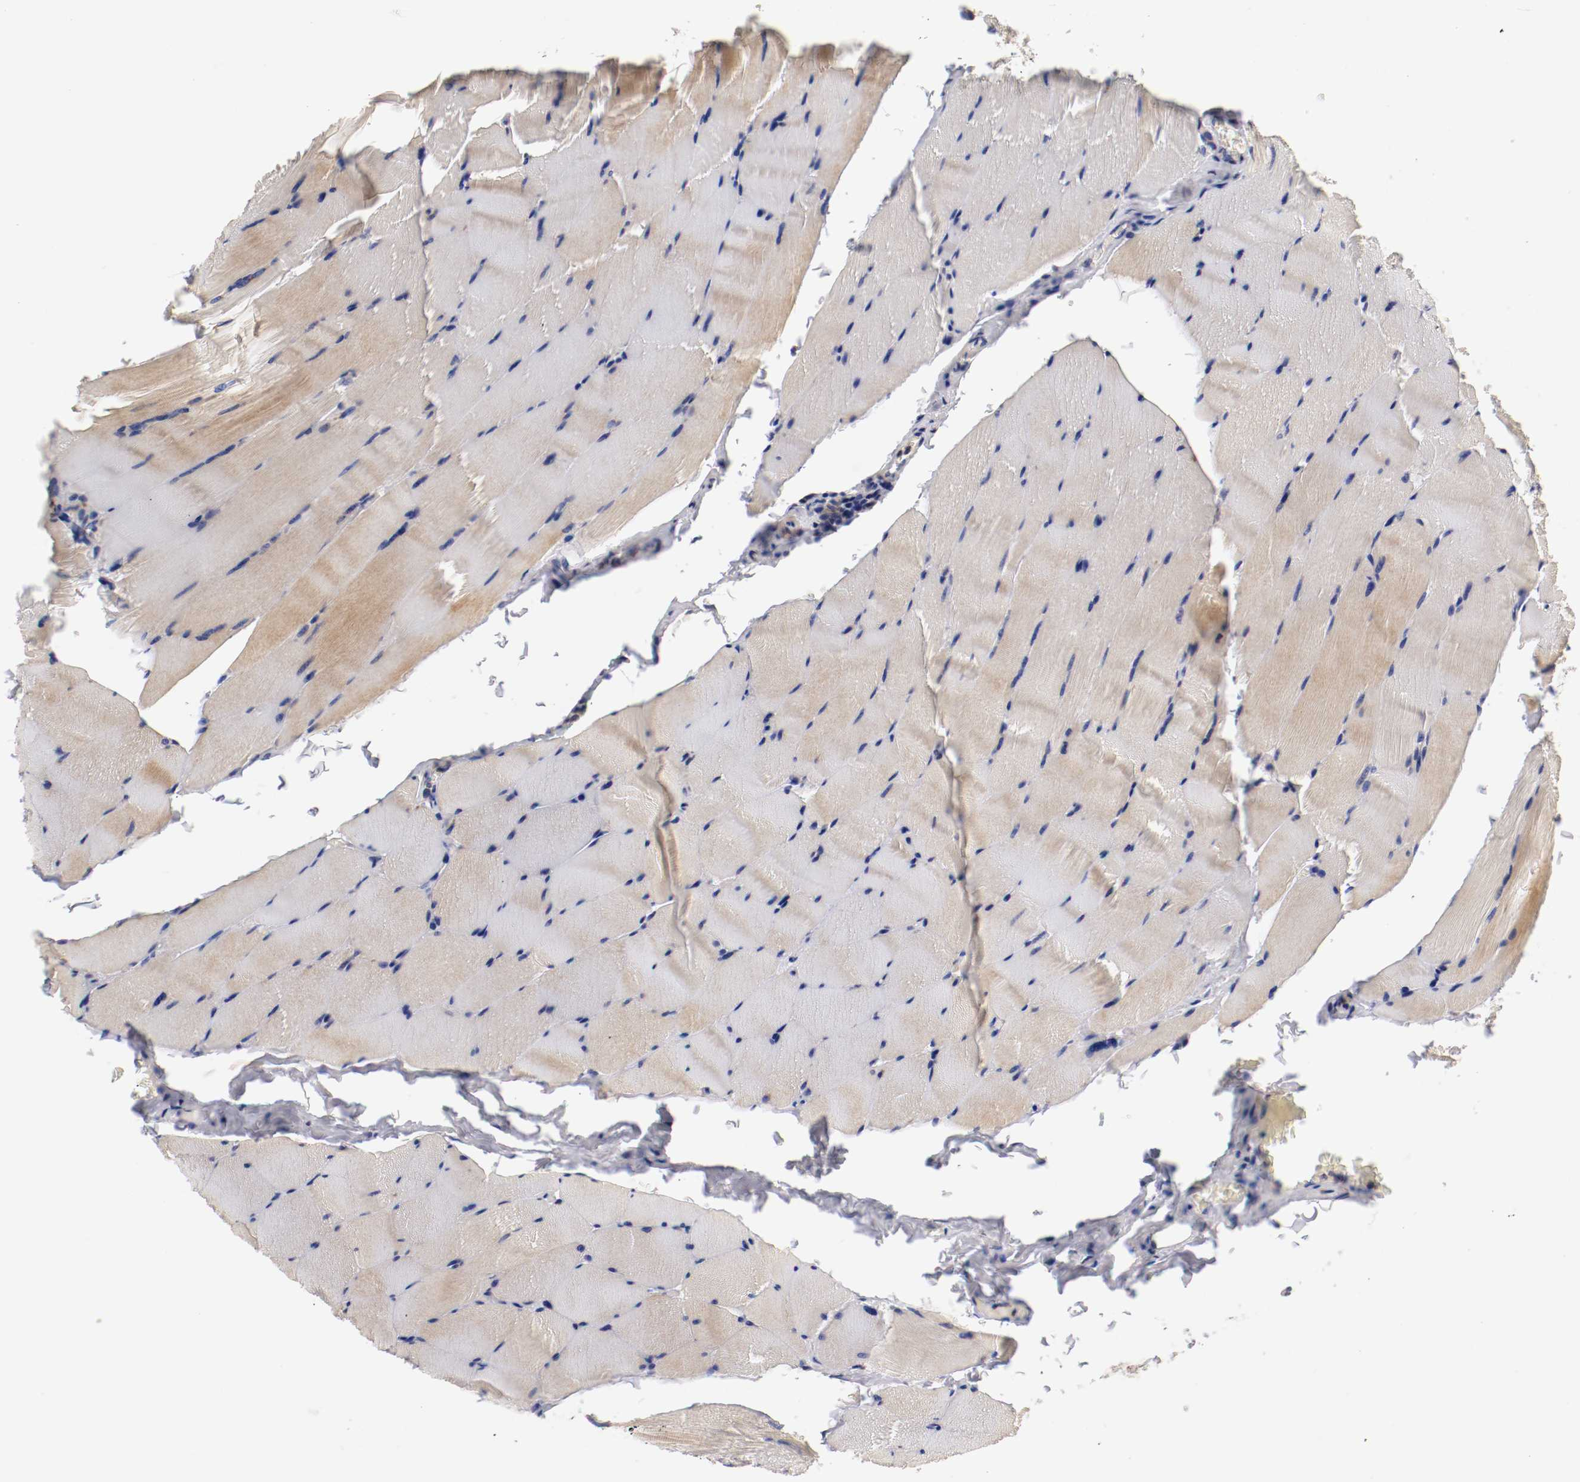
{"staining": {"intensity": "strong", "quantity": "25%-75%", "location": "cytoplasmic/membranous"}, "tissue": "skeletal muscle", "cell_type": "Myocytes", "image_type": "normal", "snomed": [{"axis": "morphology", "description": "Normal tissue, NOS"}, {"axis": "topography", "description": "Skeletal muscle"}], "caption": "Protein staining by immunohistochemistry (IHC) reveals strong cytoplasmic/membranous expression in about 25%-75% of myocytes in unremarkable skeletal muscle. (DAB IHC, brown staining for protein, blue staining for nuclei).", "gene": "SEMA5A", "patient": {"sex": "male", "age": 62}}